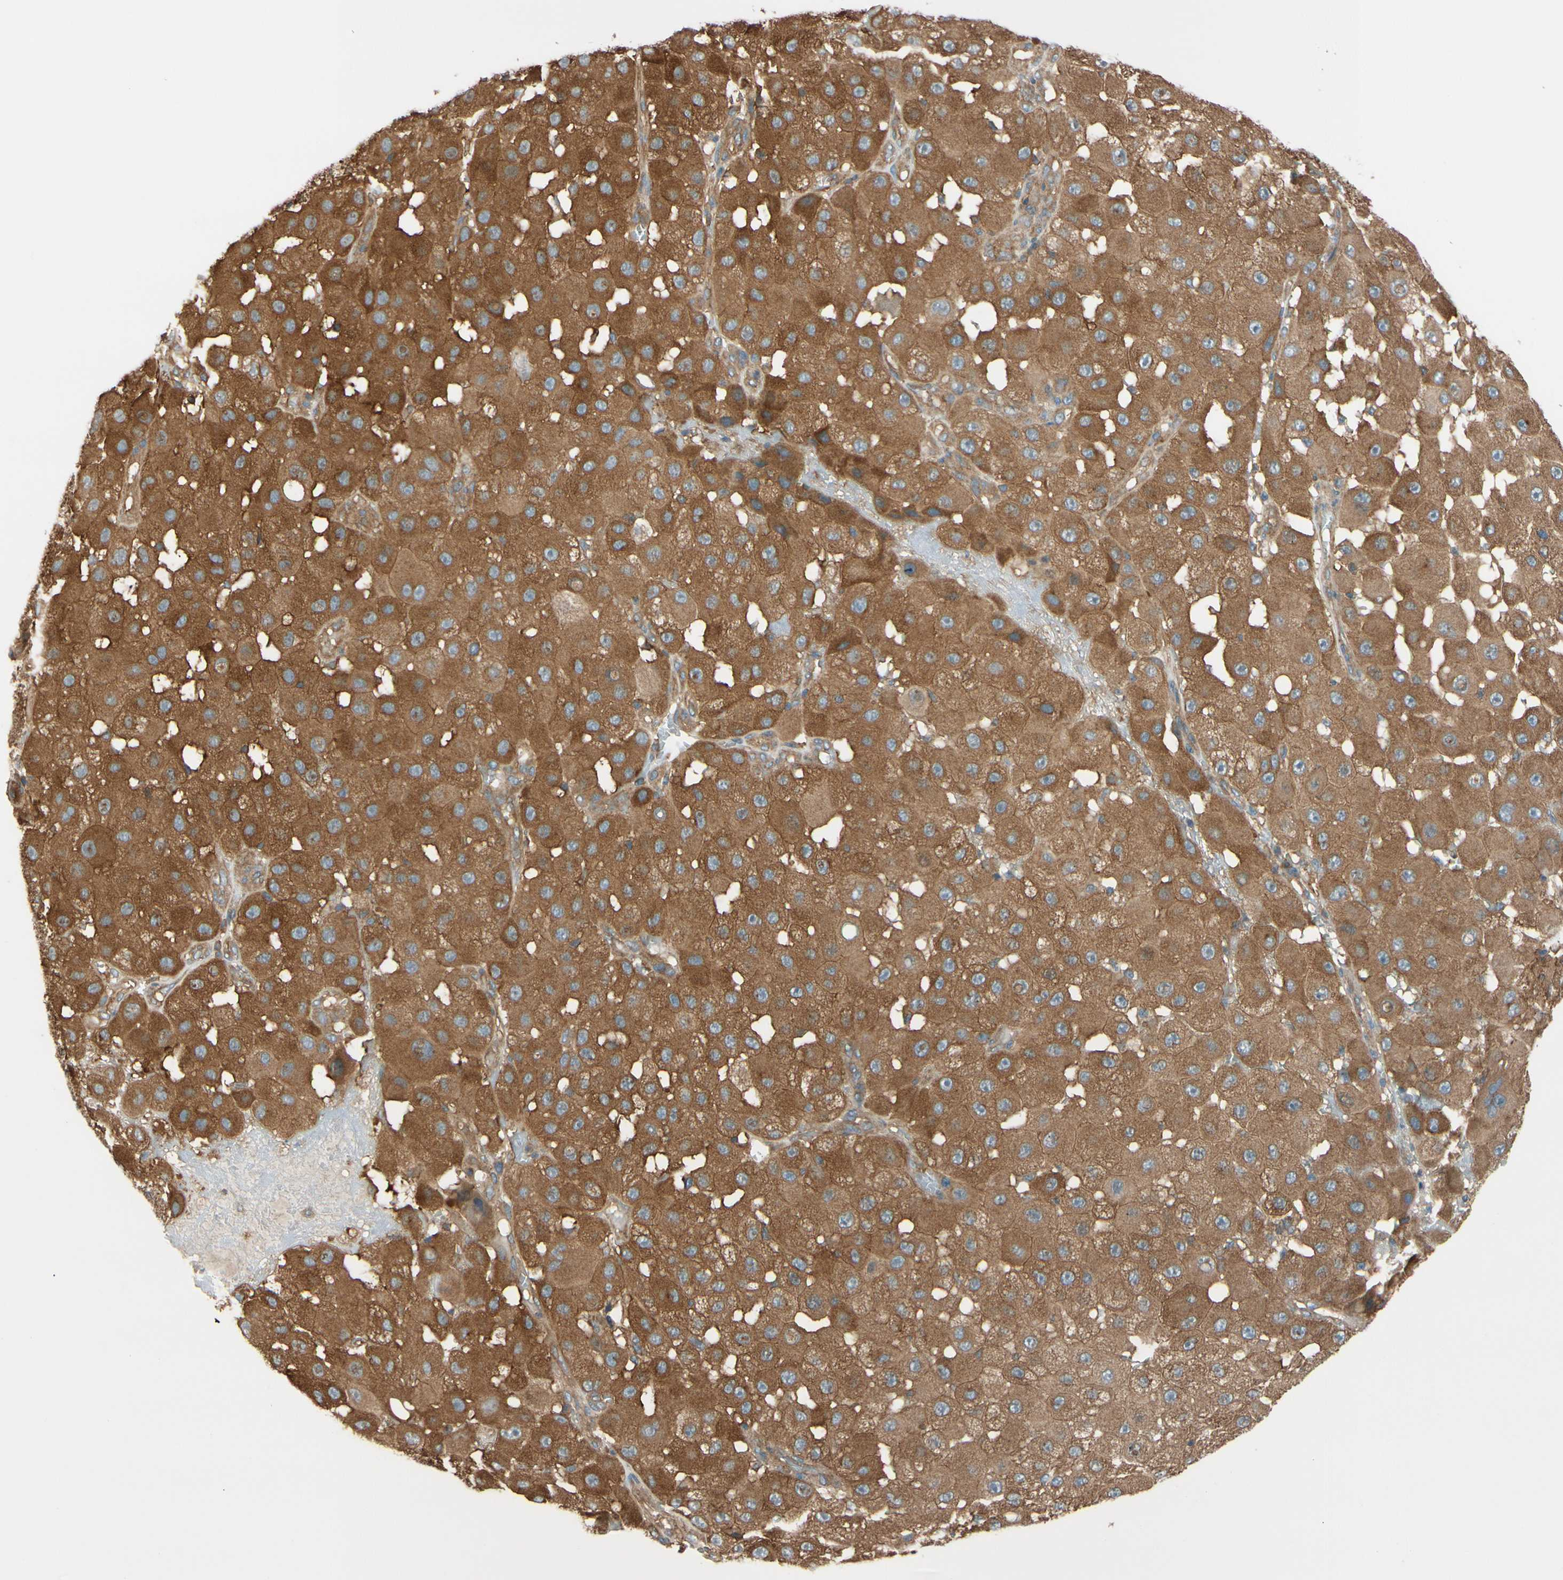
{"staining": {"intensity": "moderate", "quantity": "25%-75%", "location": "cytoplasmic/membranous"}, "tissue": "melanoma", "cell_type": "Tumor cells", "image_type": "cancer", "snomed": [{"axis": "morphology", "description": "Malignant melanoma, NOS"}, {"axis": "topography", "description": "Skin"}], "caption": "Brown immunohistochemical staining in melanoma shows moderate cytoplasmic/membranous positivity in about 25%-75% of tumor cells.", "gene": "EPS15", "patient": {"sex": "female", "age": 81}}